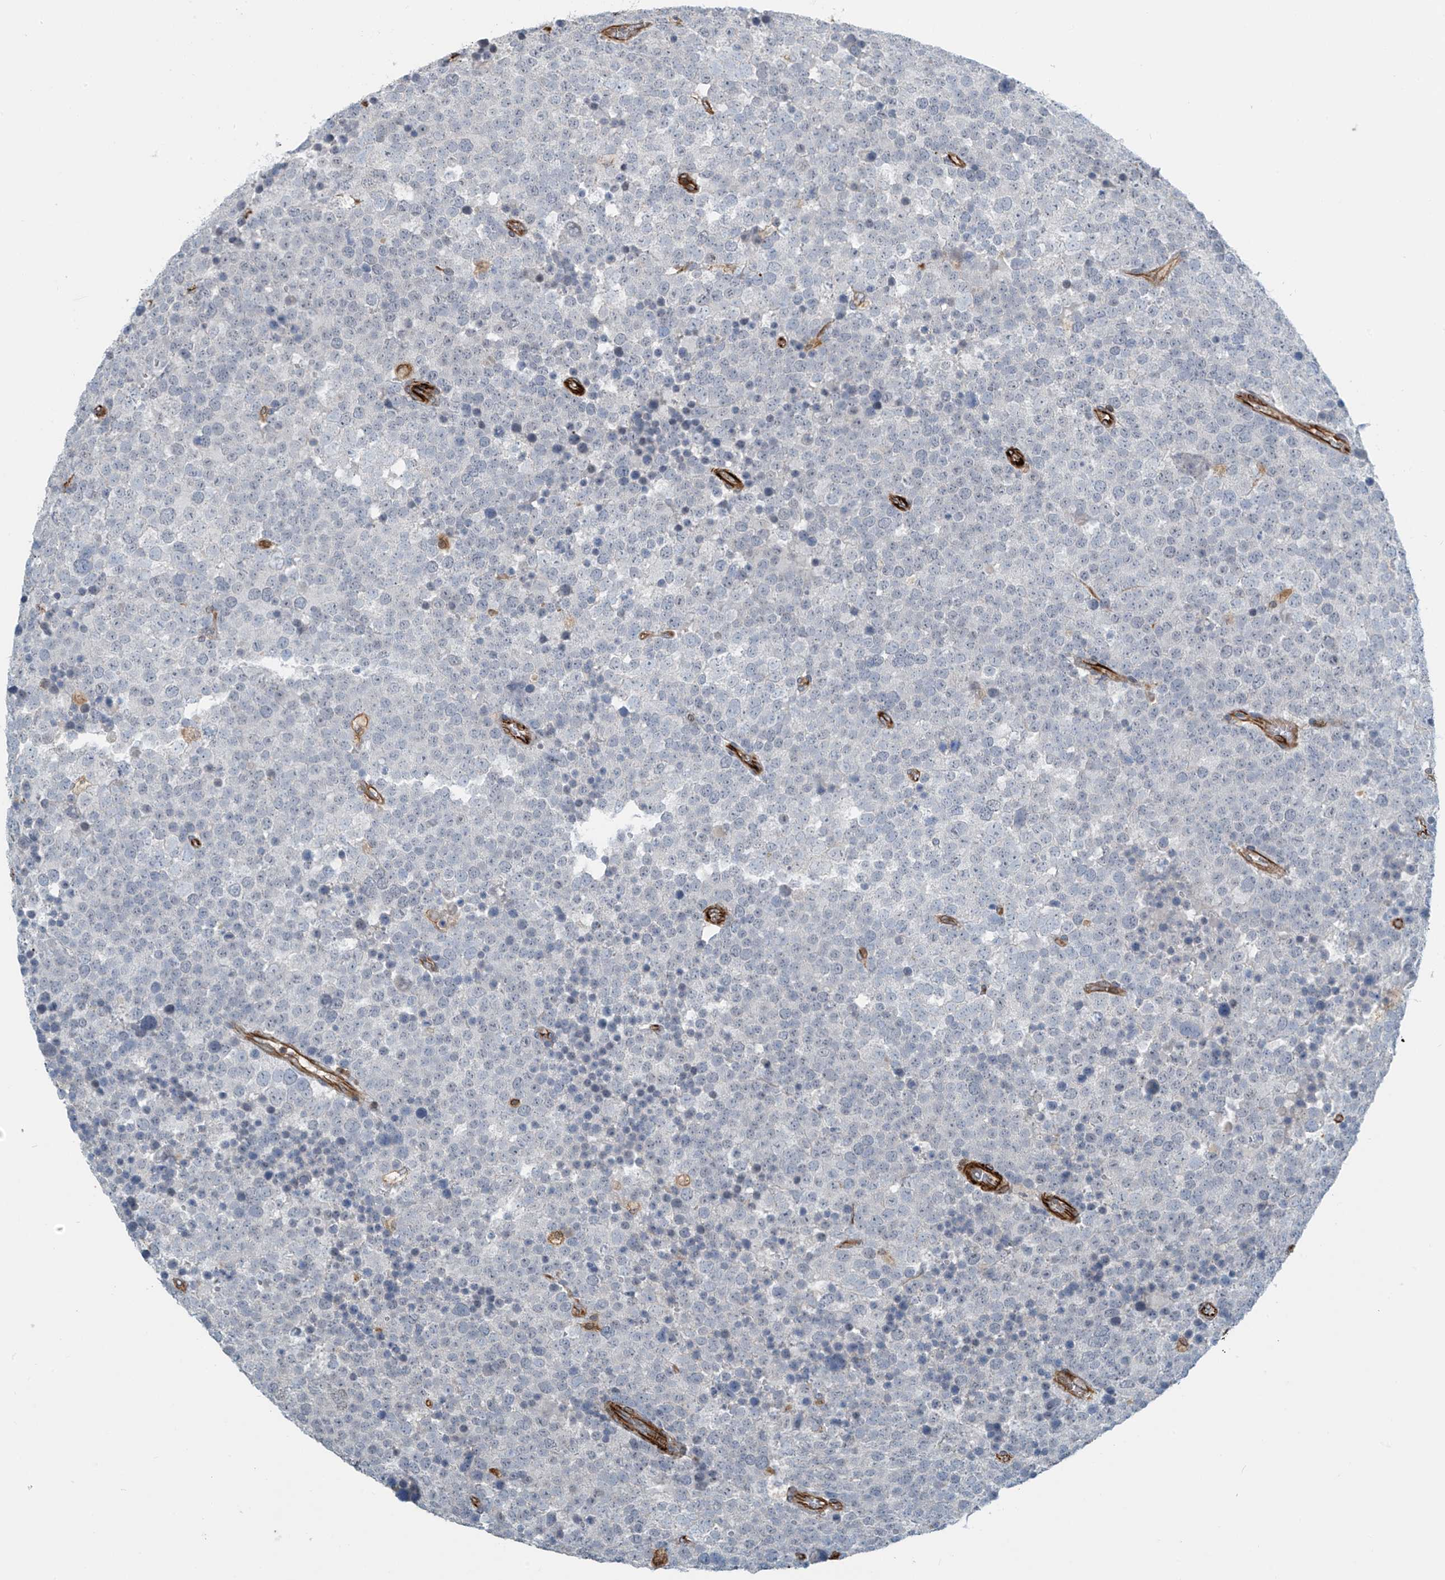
{"staining": {"intensity": "negative", "quantity": "none", "location": "none"}, "tissue": "testis cancer", "cell_type": "Tumor cells", "image_type": "cancer", "snomed": [{"axis": "morphology", "description": "Seminoma, NOS"}, {"axis": "topography", "description": "Testis"}], "caption": "Tumor cells are negative for brown protein staining in seminoma (testis).", "gene": "SH3BGRL3", "patient": {"sex": "male", "age": 71}}